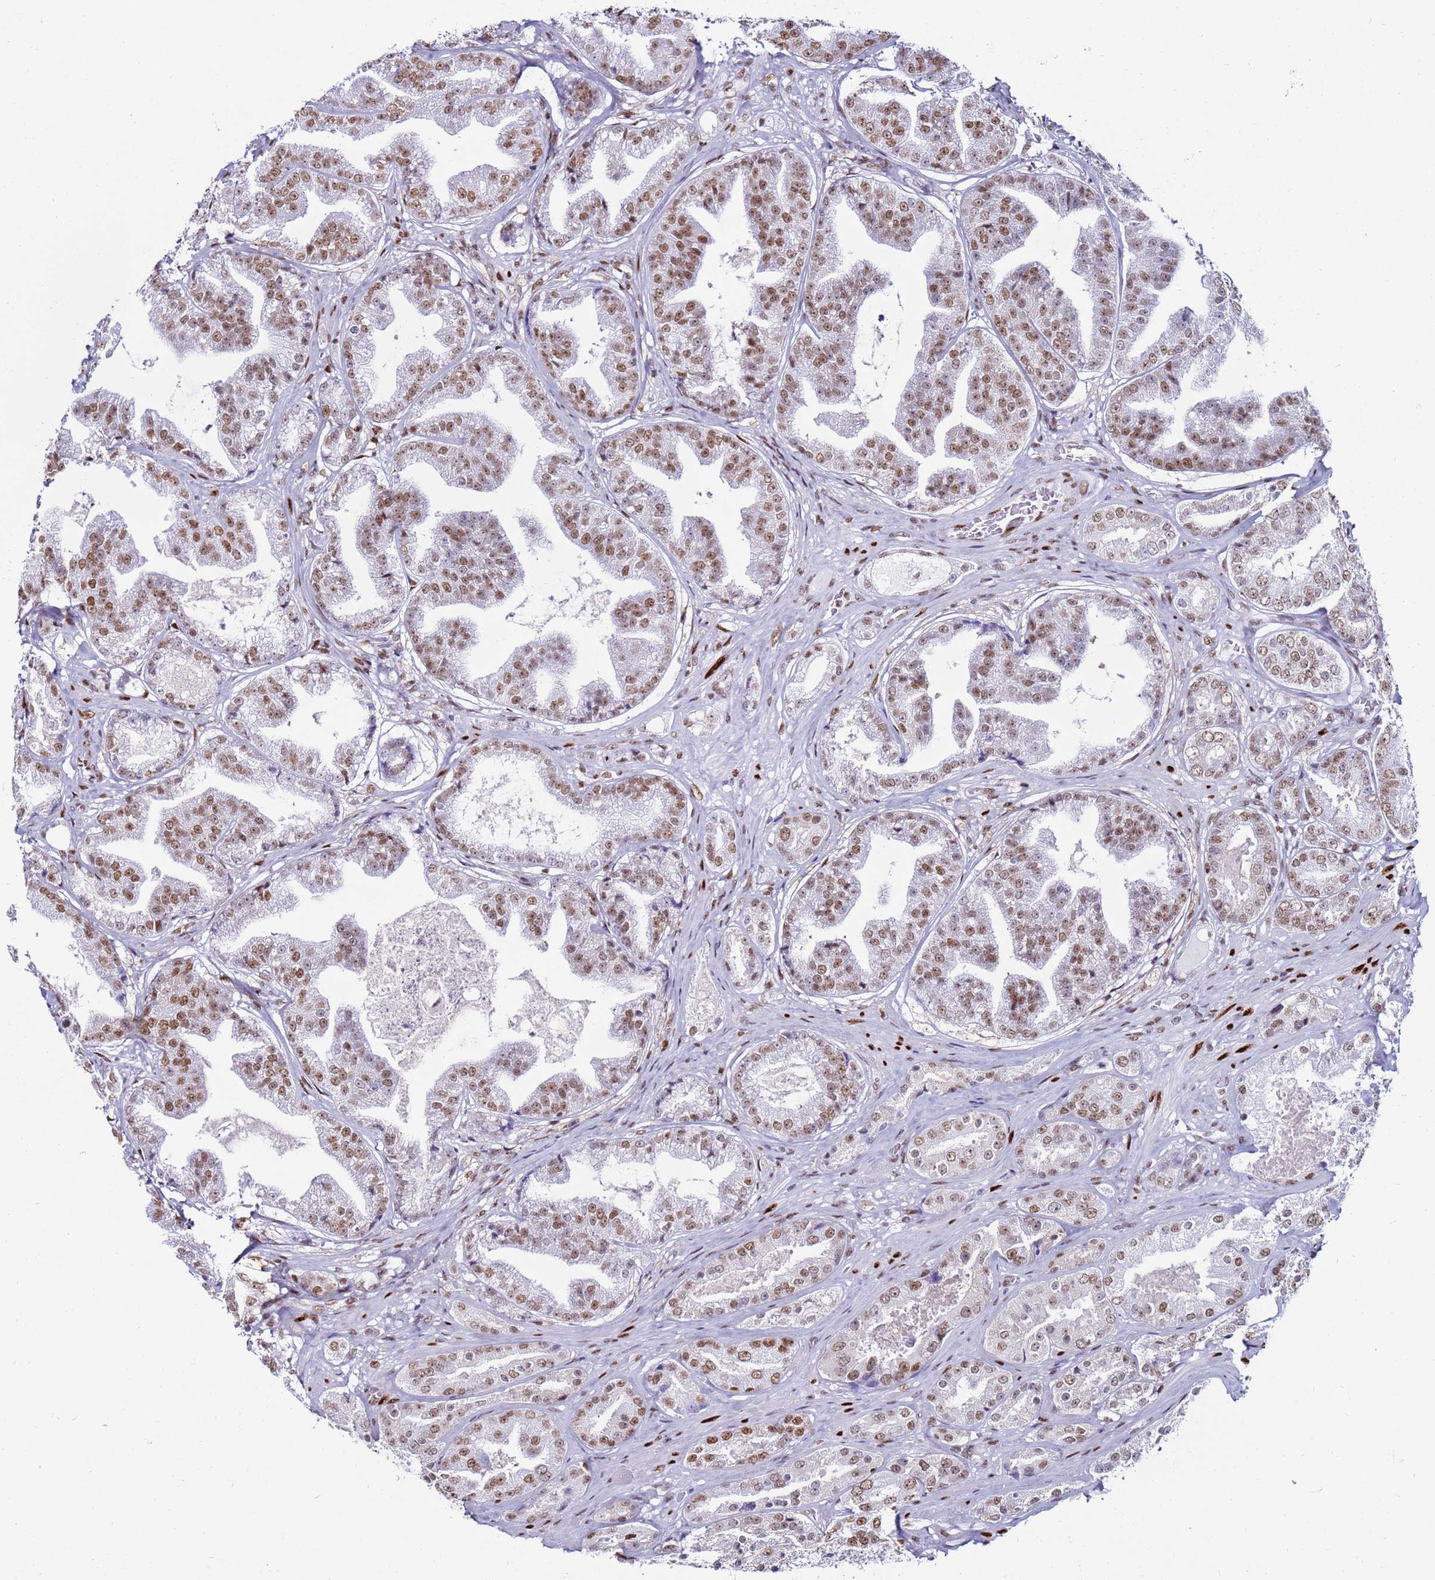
{"staining": {"intensity": "moderate", "quantity": ">75%", "location": "nuclear"}, "tissue": "prostate cancer", "cell_type": "Tumor cells", "image_type": "cancer", "snomed": [{"axis": "morphology", "description": "Adenocarcinoma, High grade"}, {"axis": "topography", "description": "Prostate"}], "caption": "A brown stain labels moderate nuclear positivity of a protein in human prostate cancer (high-grade adenocarcinoma) tumor cells.", "gene": "KPNA4", "patient": {"sex": "male", "age": 63}}